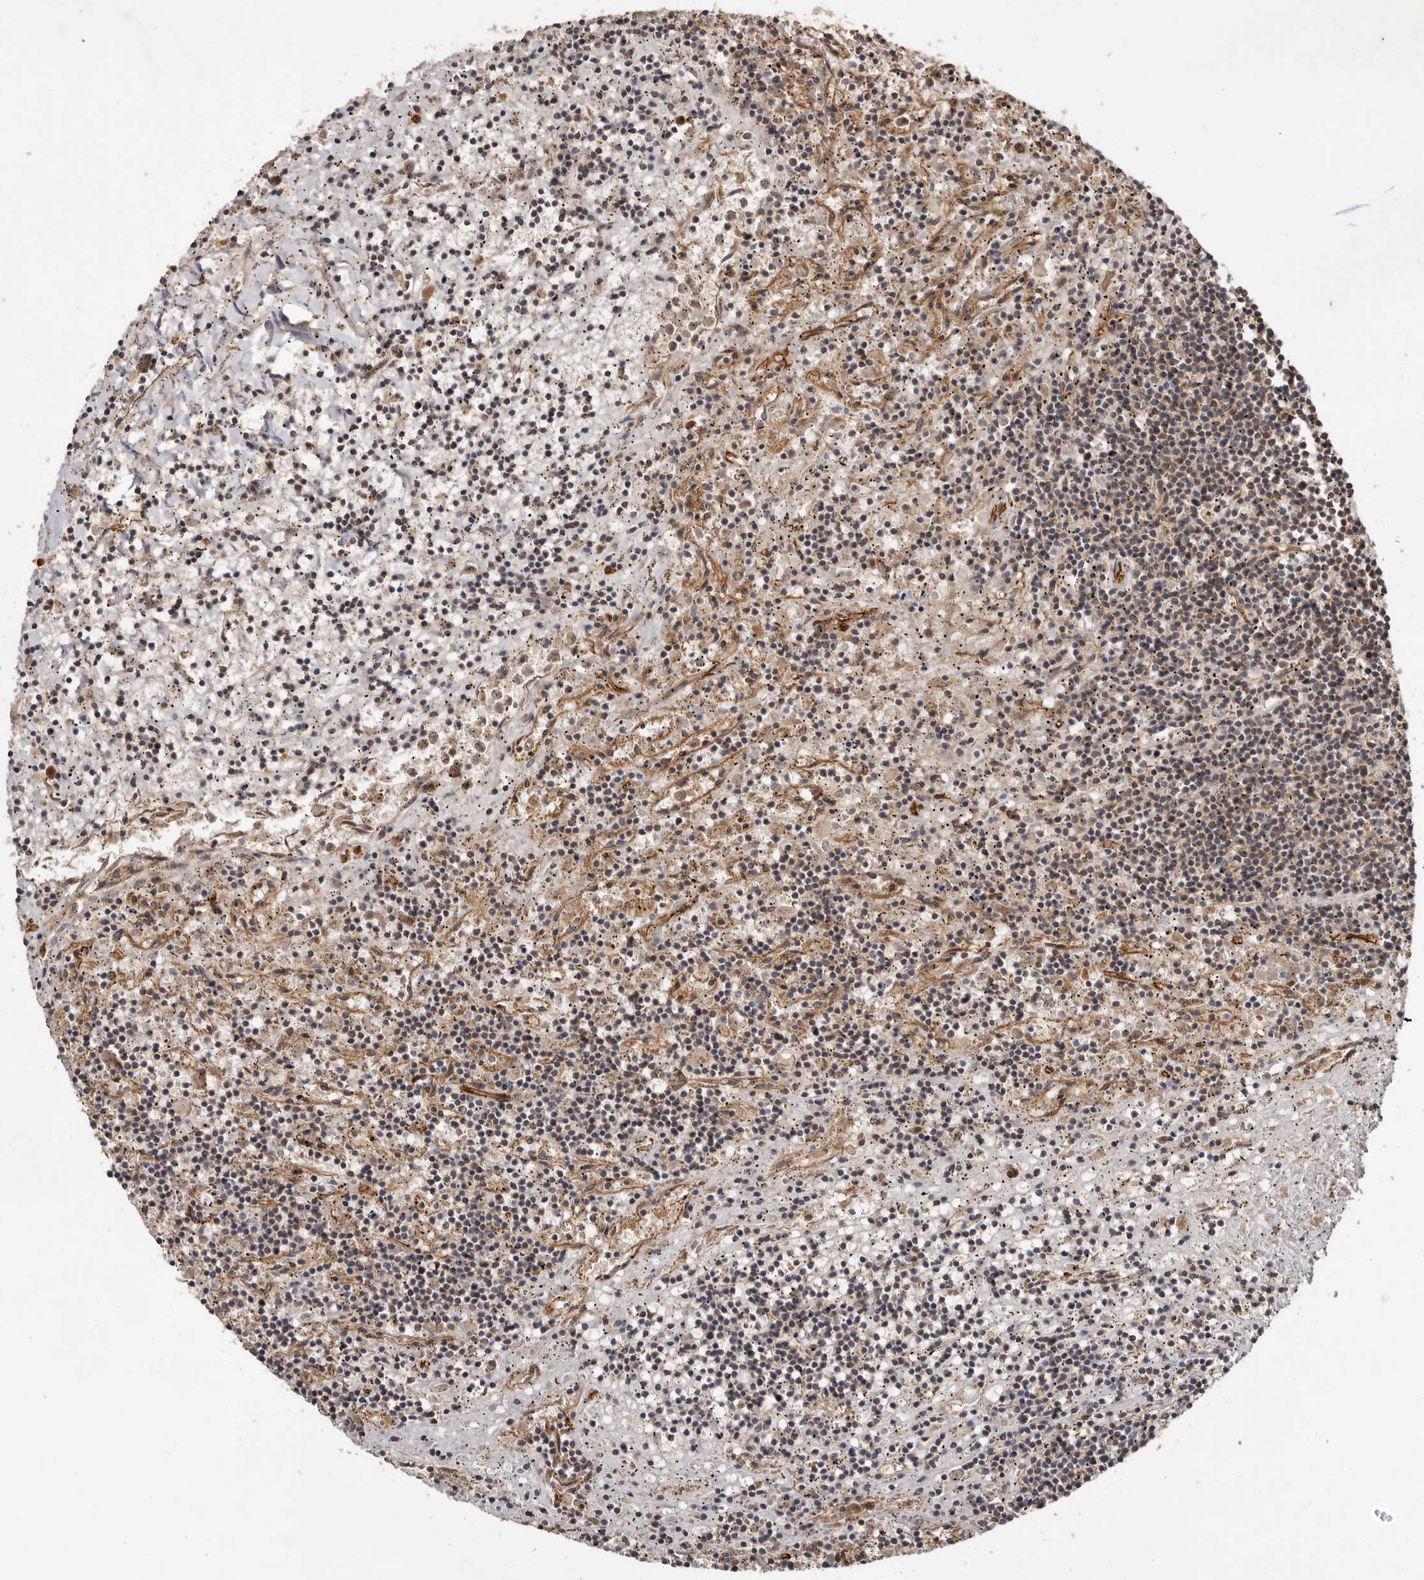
{"staining": {"intensity": "negative", "quantity": "none", "location": "none"}, "tissue": "lymphoma", "cell_type": "Tumor cells", "image_type": "cancer", "snomed": [{"axis": "morphology", "description": "Malignant lymphoma, non-Hodgkin's type, Low grade"}, {"axis": "topography", "description": "Spleen"}], "caption": "Tumor cells are negative for brown protein staining in lymphoma.", "gene": "STK36", "patient": {"sex": "male", "age": 76}}